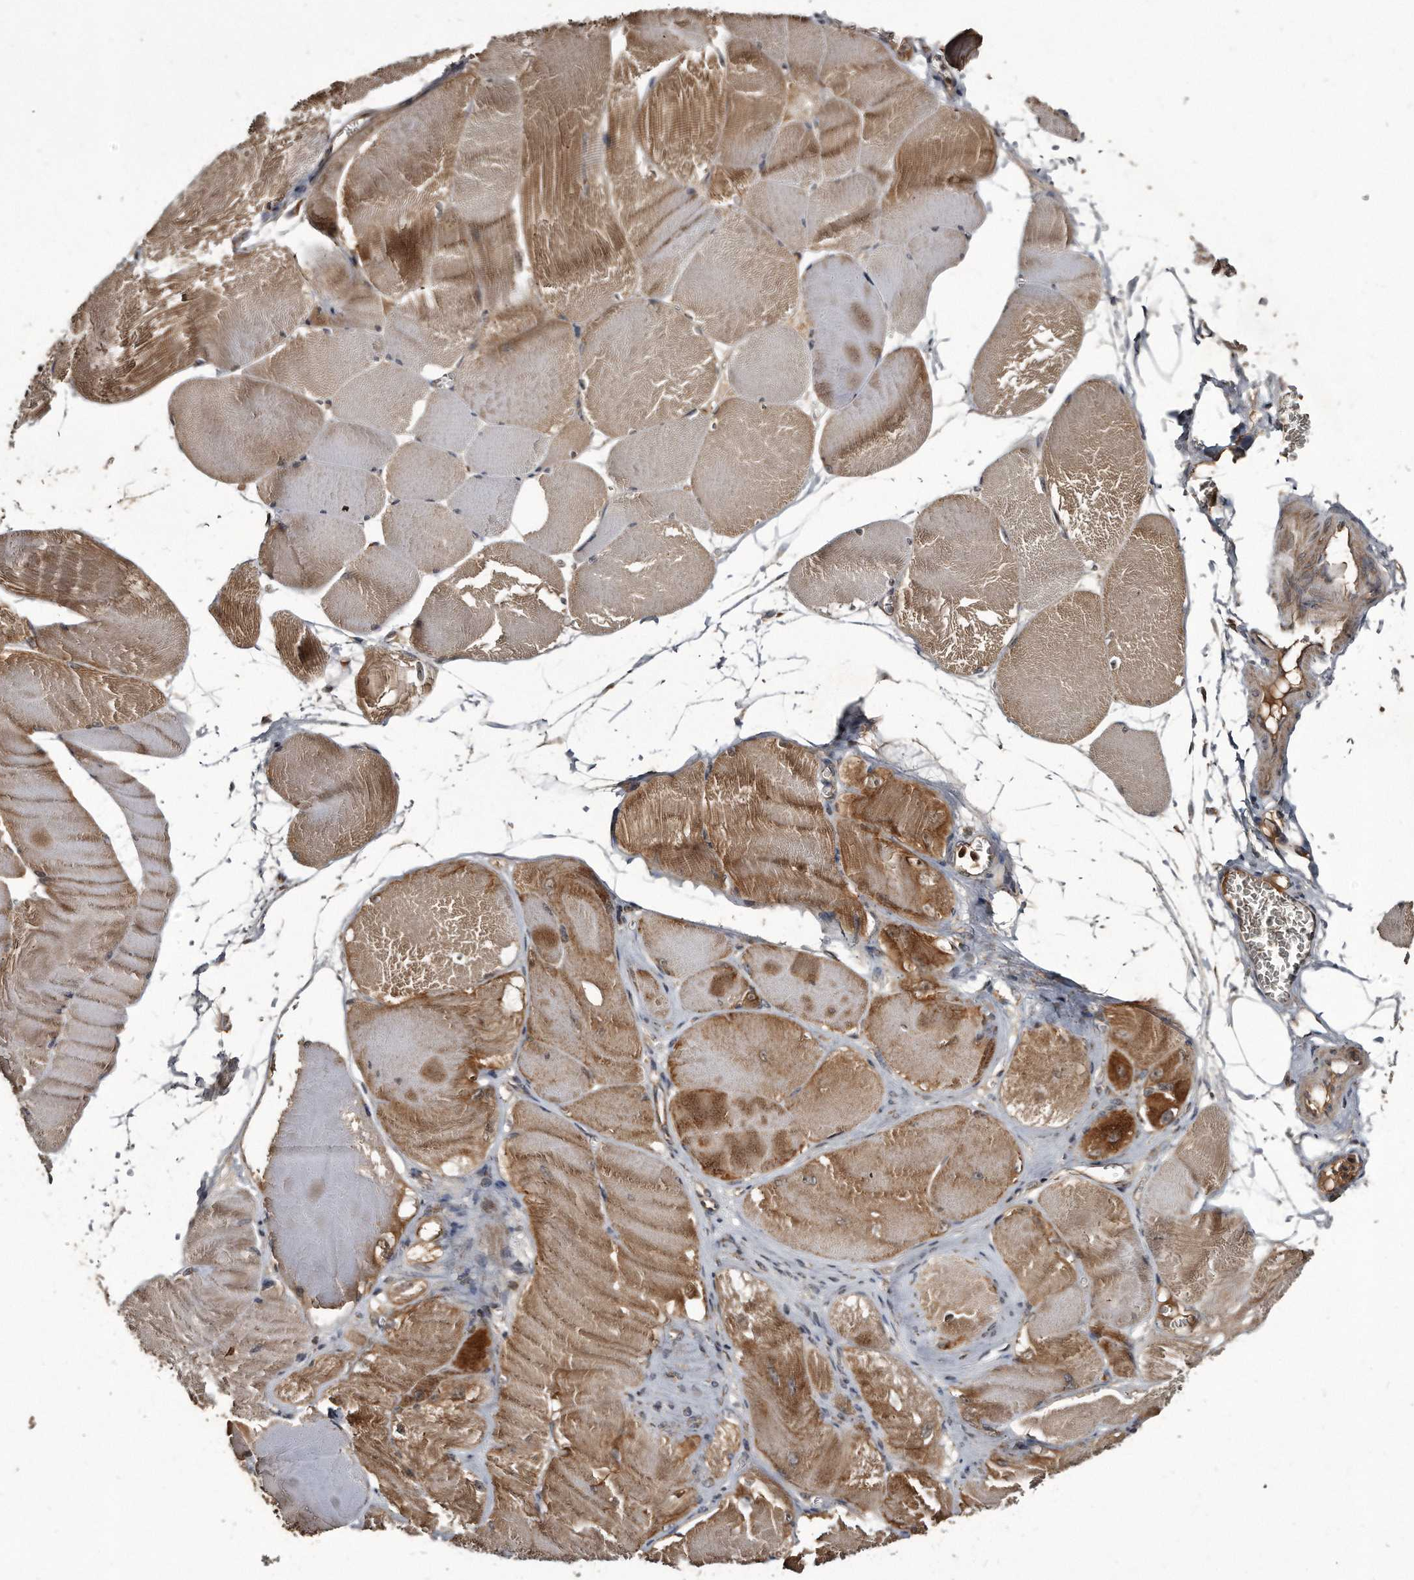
{"staining": {"intensity": "moderate", "quantity": "25%-75%", "location": "cytoplasmic/membranous"}, "tissue": "skeletal muscle", "cell_type": "Myocytes", "image_type": "normal", "snomed": [{"axis": "morphology", "description": "Normal tissue, NOS"}, {"axis": "morphology", "description": "Basal cell carcinoma"}, {"axis": "topography", "description": "Skeletal muscle"}], "caption": "Brown immunohistochemical staining in benign human skeletal muscle demonstrates moderate cytoplasmic/membranous staining in approximately 25%-75% of myocytes. (brown staining indicates protein expression, while blue staining denotes nuclei).", "gene": "FAM136A", "patient": {"sex": "female", "age": 64}}